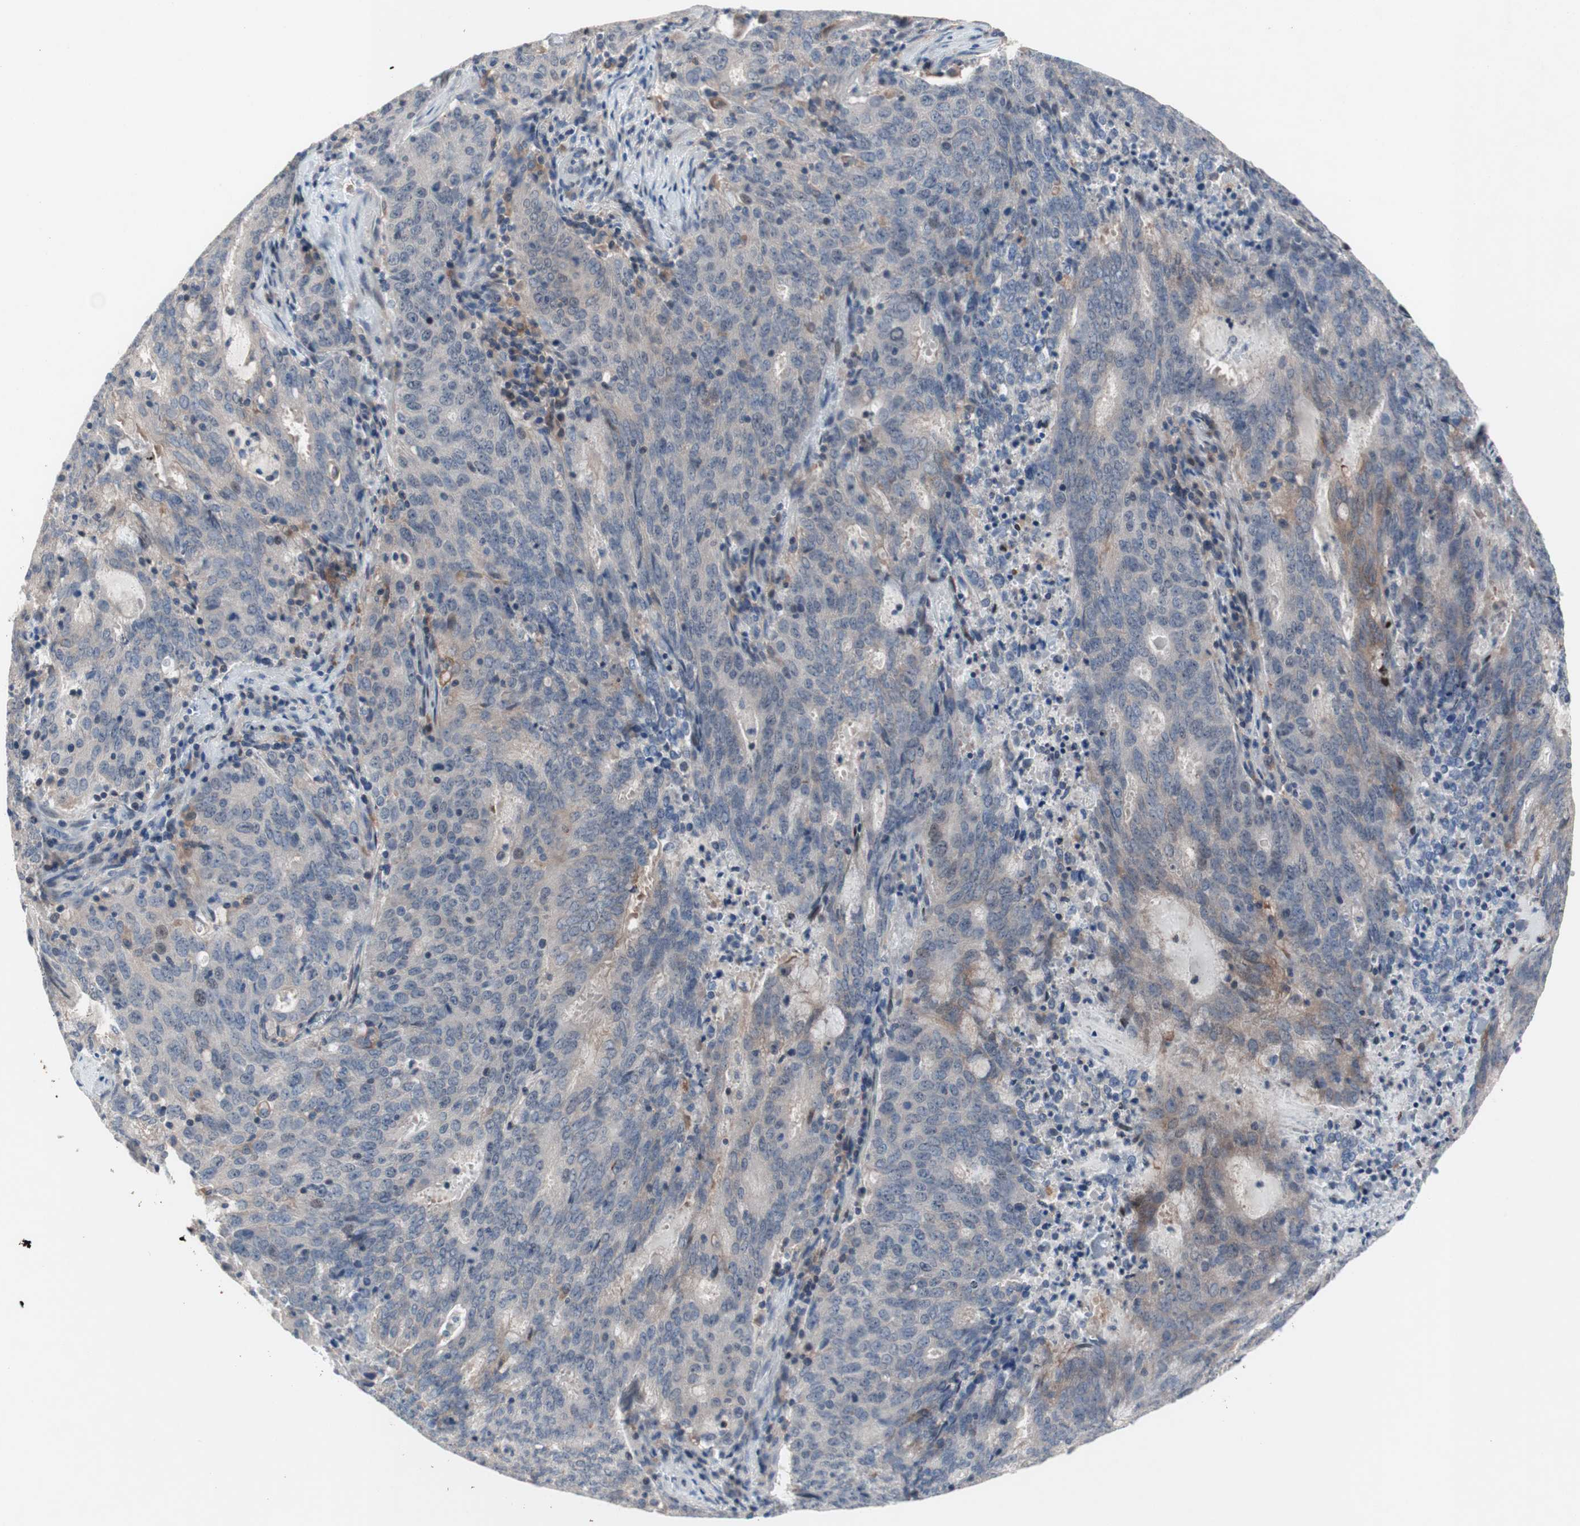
{"staining": {"intensity": "weak", "quantity": "<25%", "location": "cytoplasmic/membranous"}, "tissue": "cervical cancer", "cell_type": "Tumor cells", "image_type": "cancer", "snomed": [{"axis": "morphology", "description": "Adenocarcinoma, NOS"}, {"axis": "topography", "description": "Cervix"}], "caption": "The IHC photomicrograph has no significant positivity in tumor cells of cervical cancer (adenocarcinoma) tissue.", "gene": "MUTYH", "patient": {"sex": "female", "age": 44}}